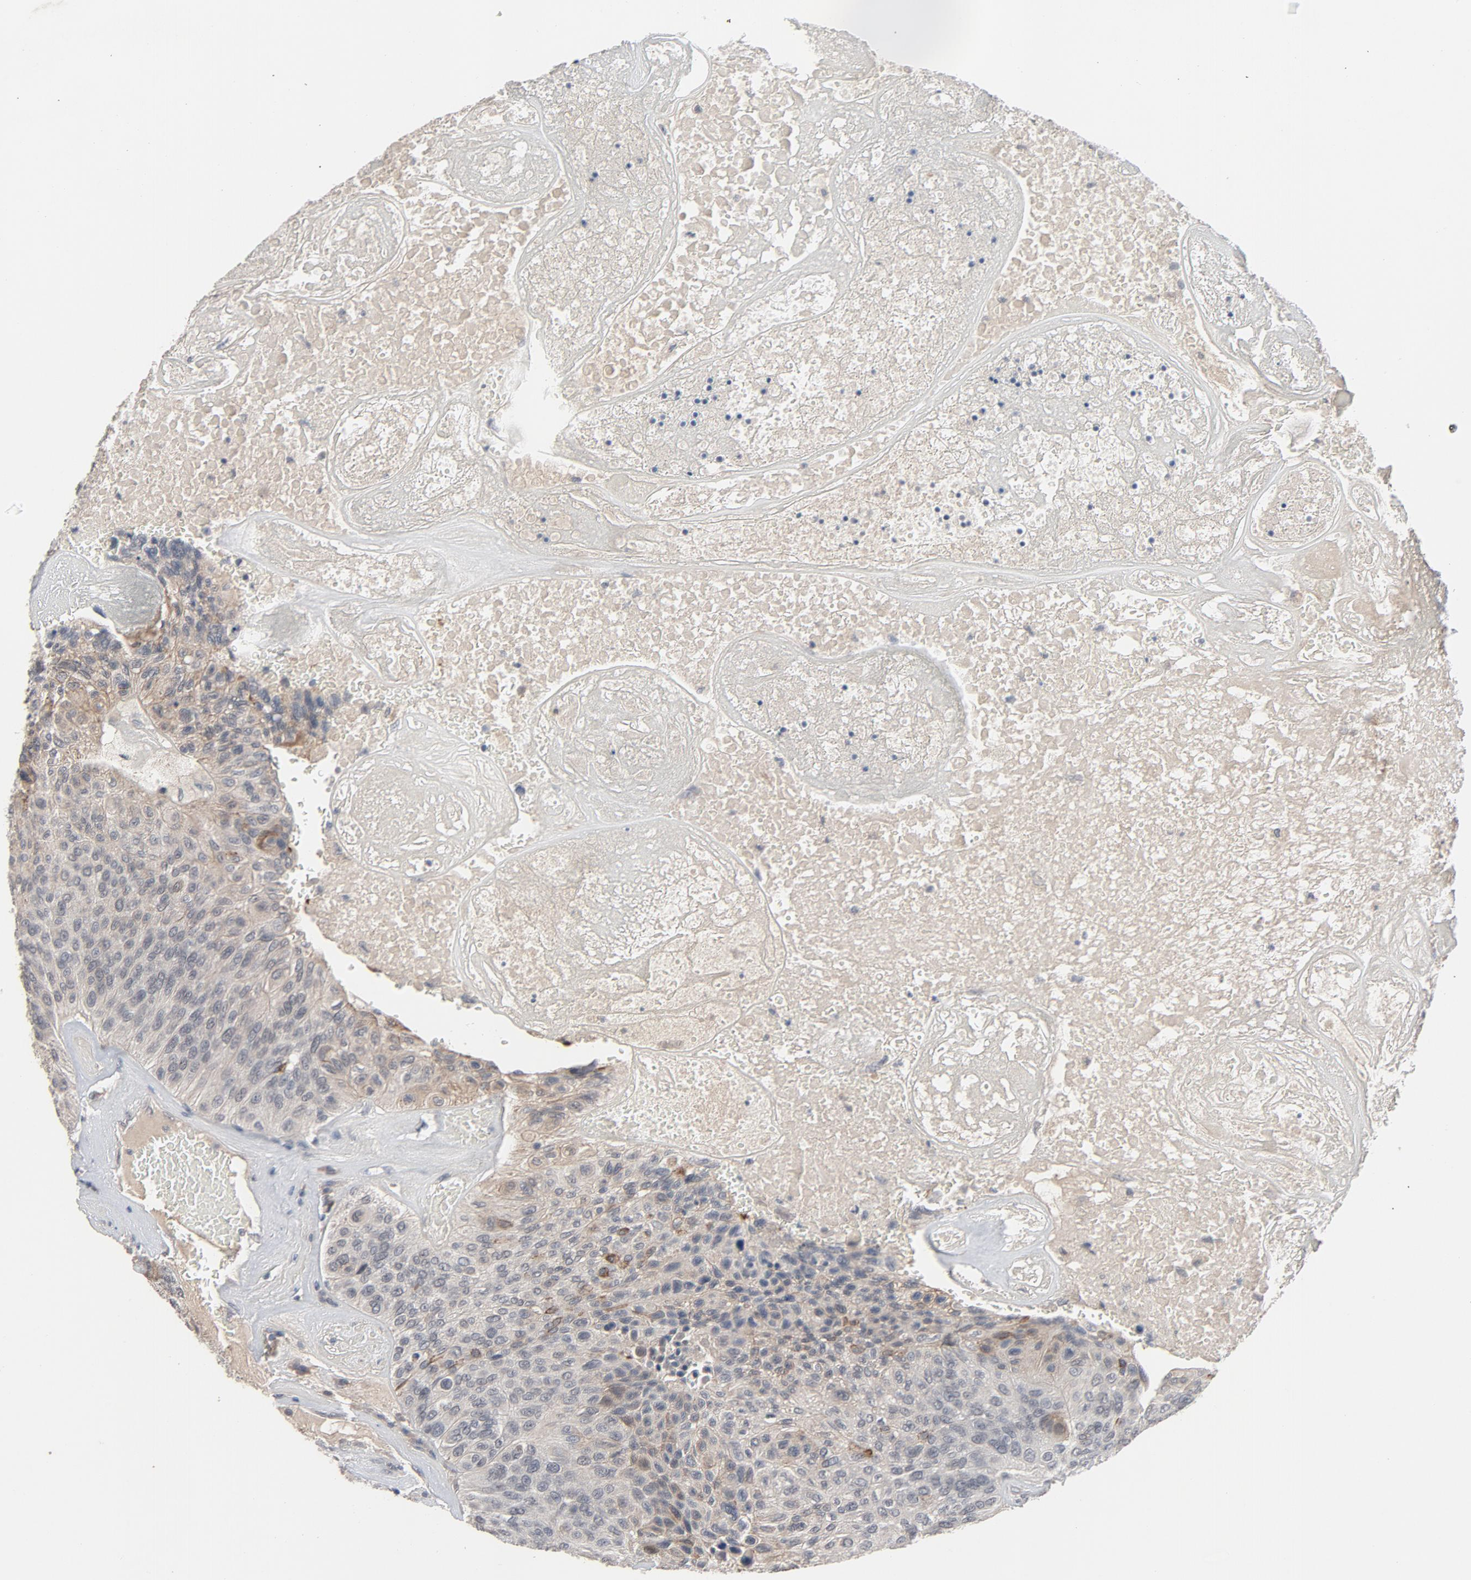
{"staining": {"intensity": "negative", "quantity": "none", "location": "none"}, "tissue": "urothelial cancer", "cell_type": "Tumor cells", "image_type": "cancer", "snomed": [{"axis": "morphology", "description": "Urothelial carcinoma, High grade"}, {"axis": "topography", "description": "Urinary bladder"}], "caption": "Immunohistochemistry (IHC) of human urothelial carcinoma (high-grade) reveals no expression in tumor cells.", "gene": "MT3", "patient": {"sex": "male", "age": 66}}